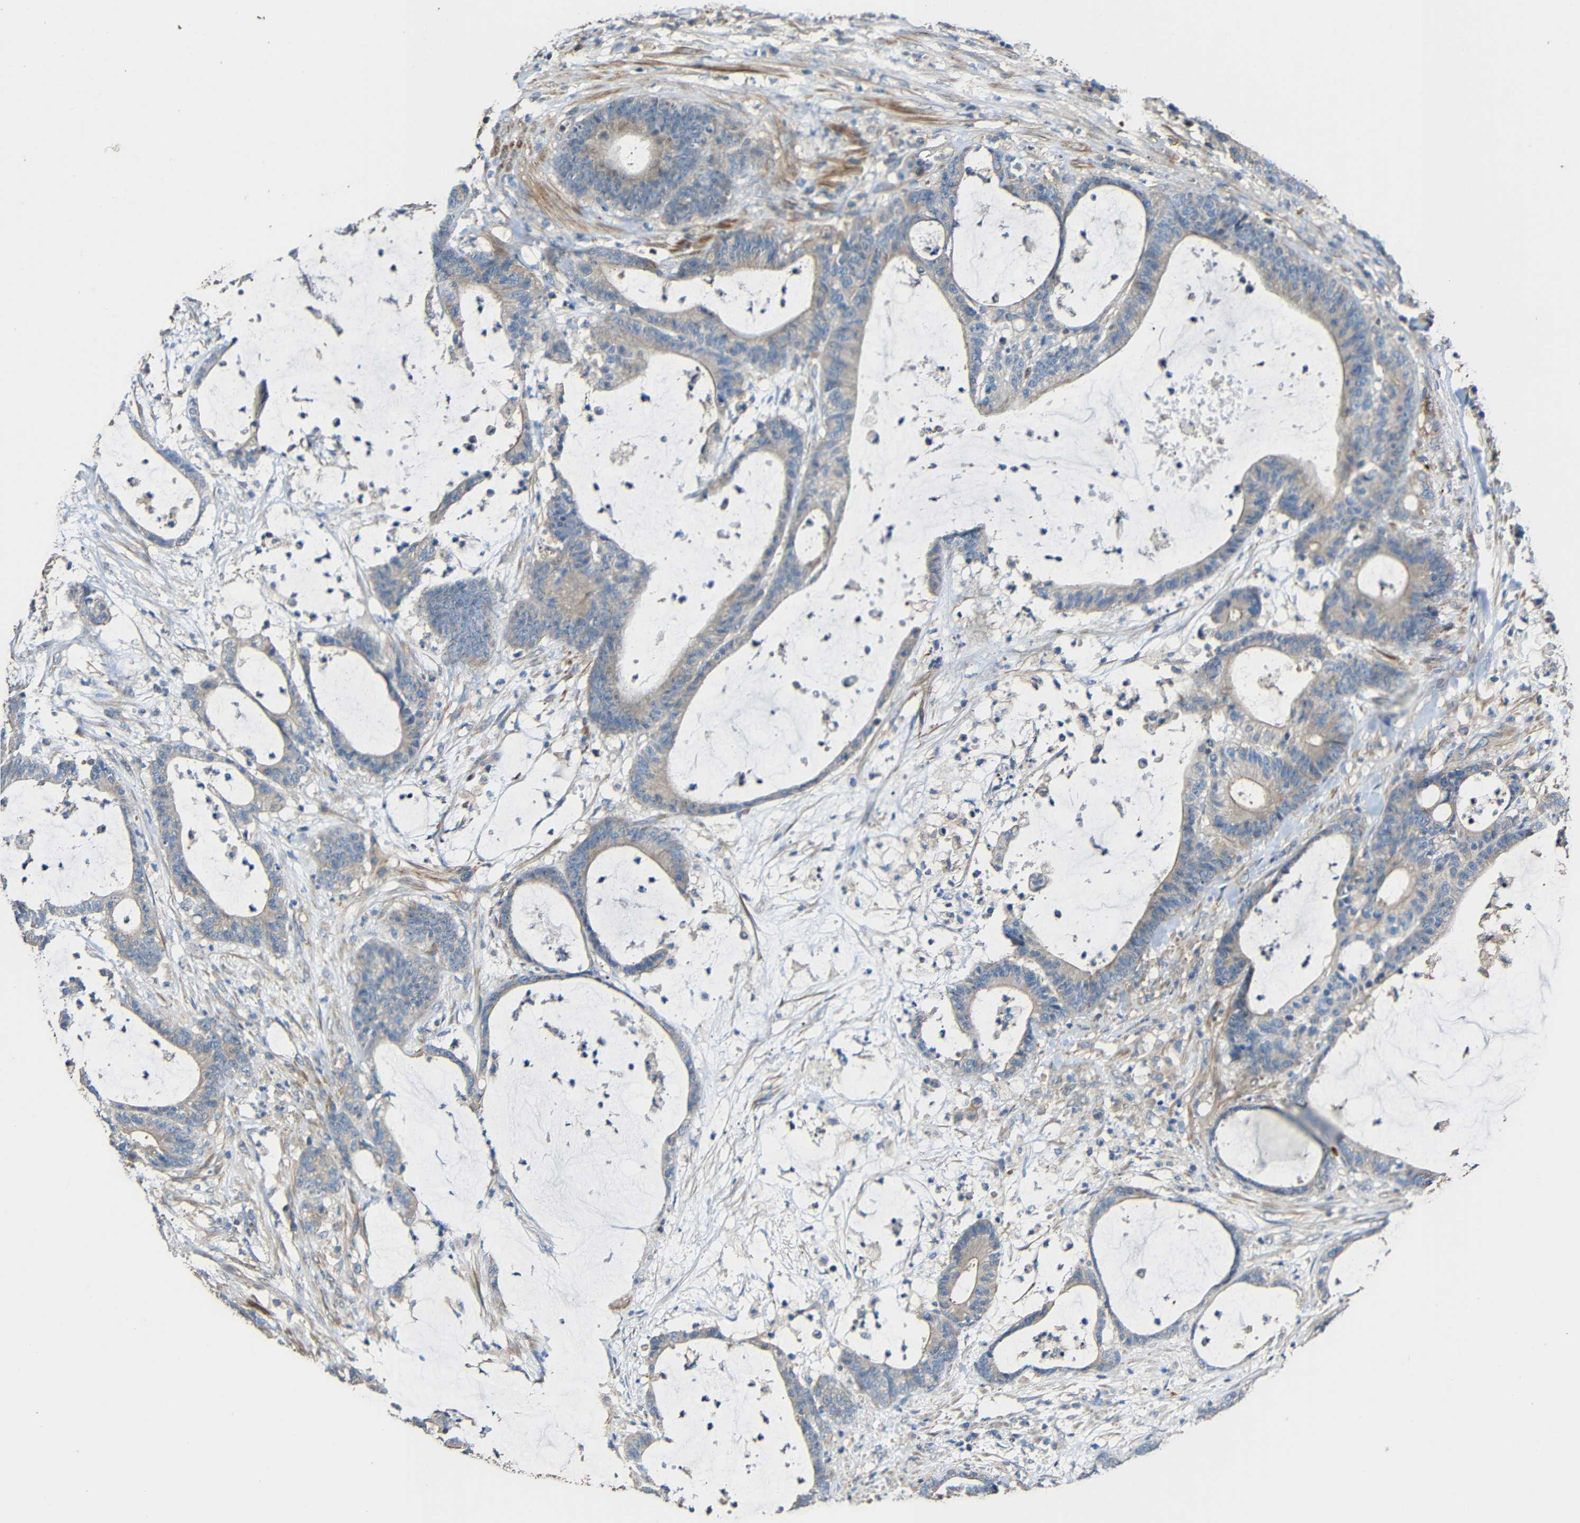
{"staining": {"intensity": "negative", "quantity": "none", "location": "none"}, "tissue": "colorectal cancer", "cell_type": "Tumor cells", "image_type": "cancer", "snomed": [{"axis": "morphology", "description": "Adenocarcinoma, NOS"}, {"axis": "topography", "description": "Colon"}], "caption": "The micrograph demonstrates no staining of tumor cells in adenocarcinoma (colorectal). Brightfield microscopy of immunohistochemistry stained with DAB (brown) and hematoxylin (blue), captured at high magnification.", "gene": "RHOT2", "patient": {"sex": "female", "age": 84}}